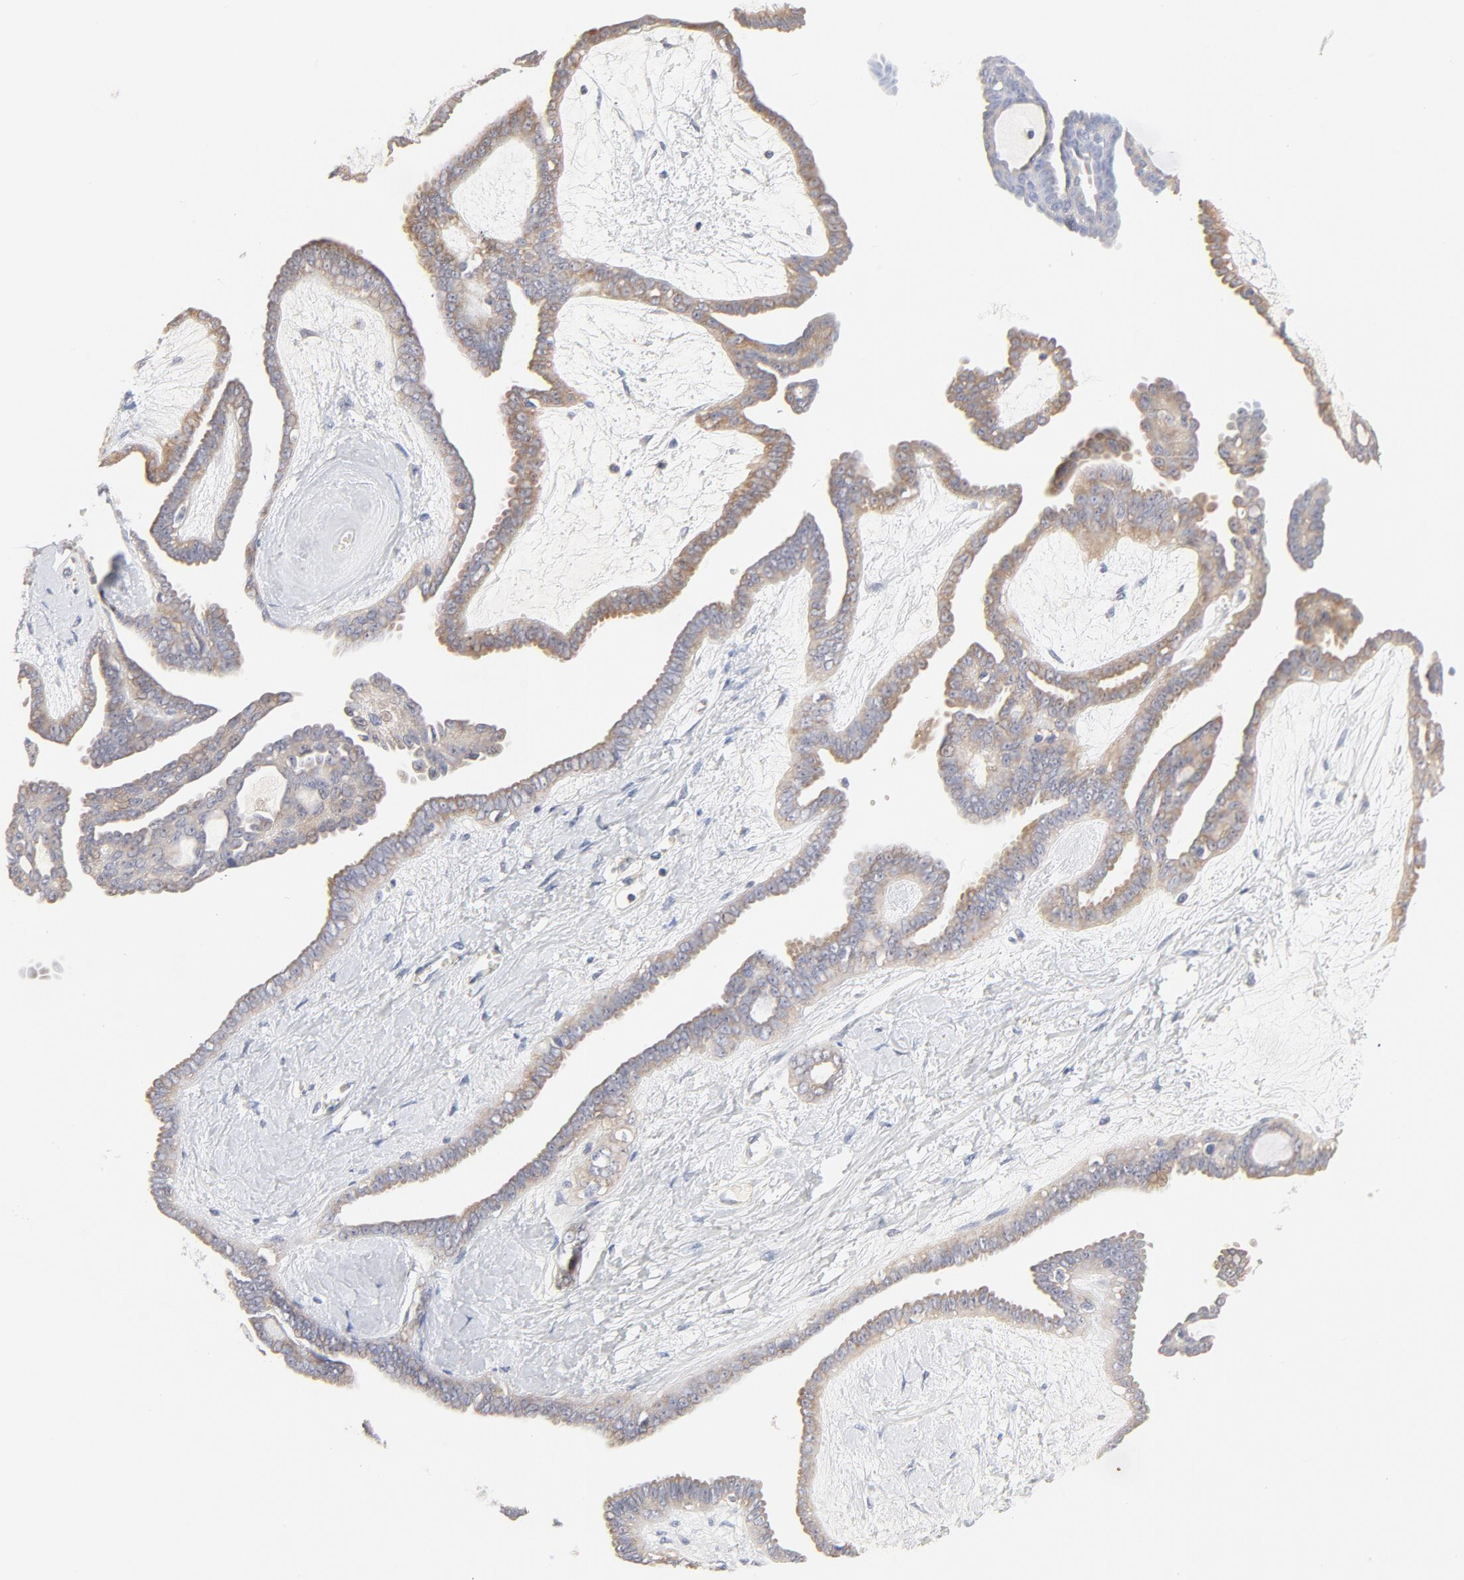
{"staining": {"intensity": "weak", "quantity": "25%-75%", "location": "cytoplasmic/membranous"}, "tissue": "ovarian cancer", "cell_type": "Tumor cells", "image_type": "cancer", "snomed": [{"axis": "morphology", "description": "Cystadenocarcinoma, serous, NOS"}, {"axis": "topography", "description": "Ovary"}], "caption": "Ovarian serous cystadenocarcinoma tissue shows weak cytoplasmic/membranous staining in about 25%-75% of tumor cells, visualized by immunohistochemistry.", "gene": "MTERF2", "patient": {"sex": "female", "age": 71}}